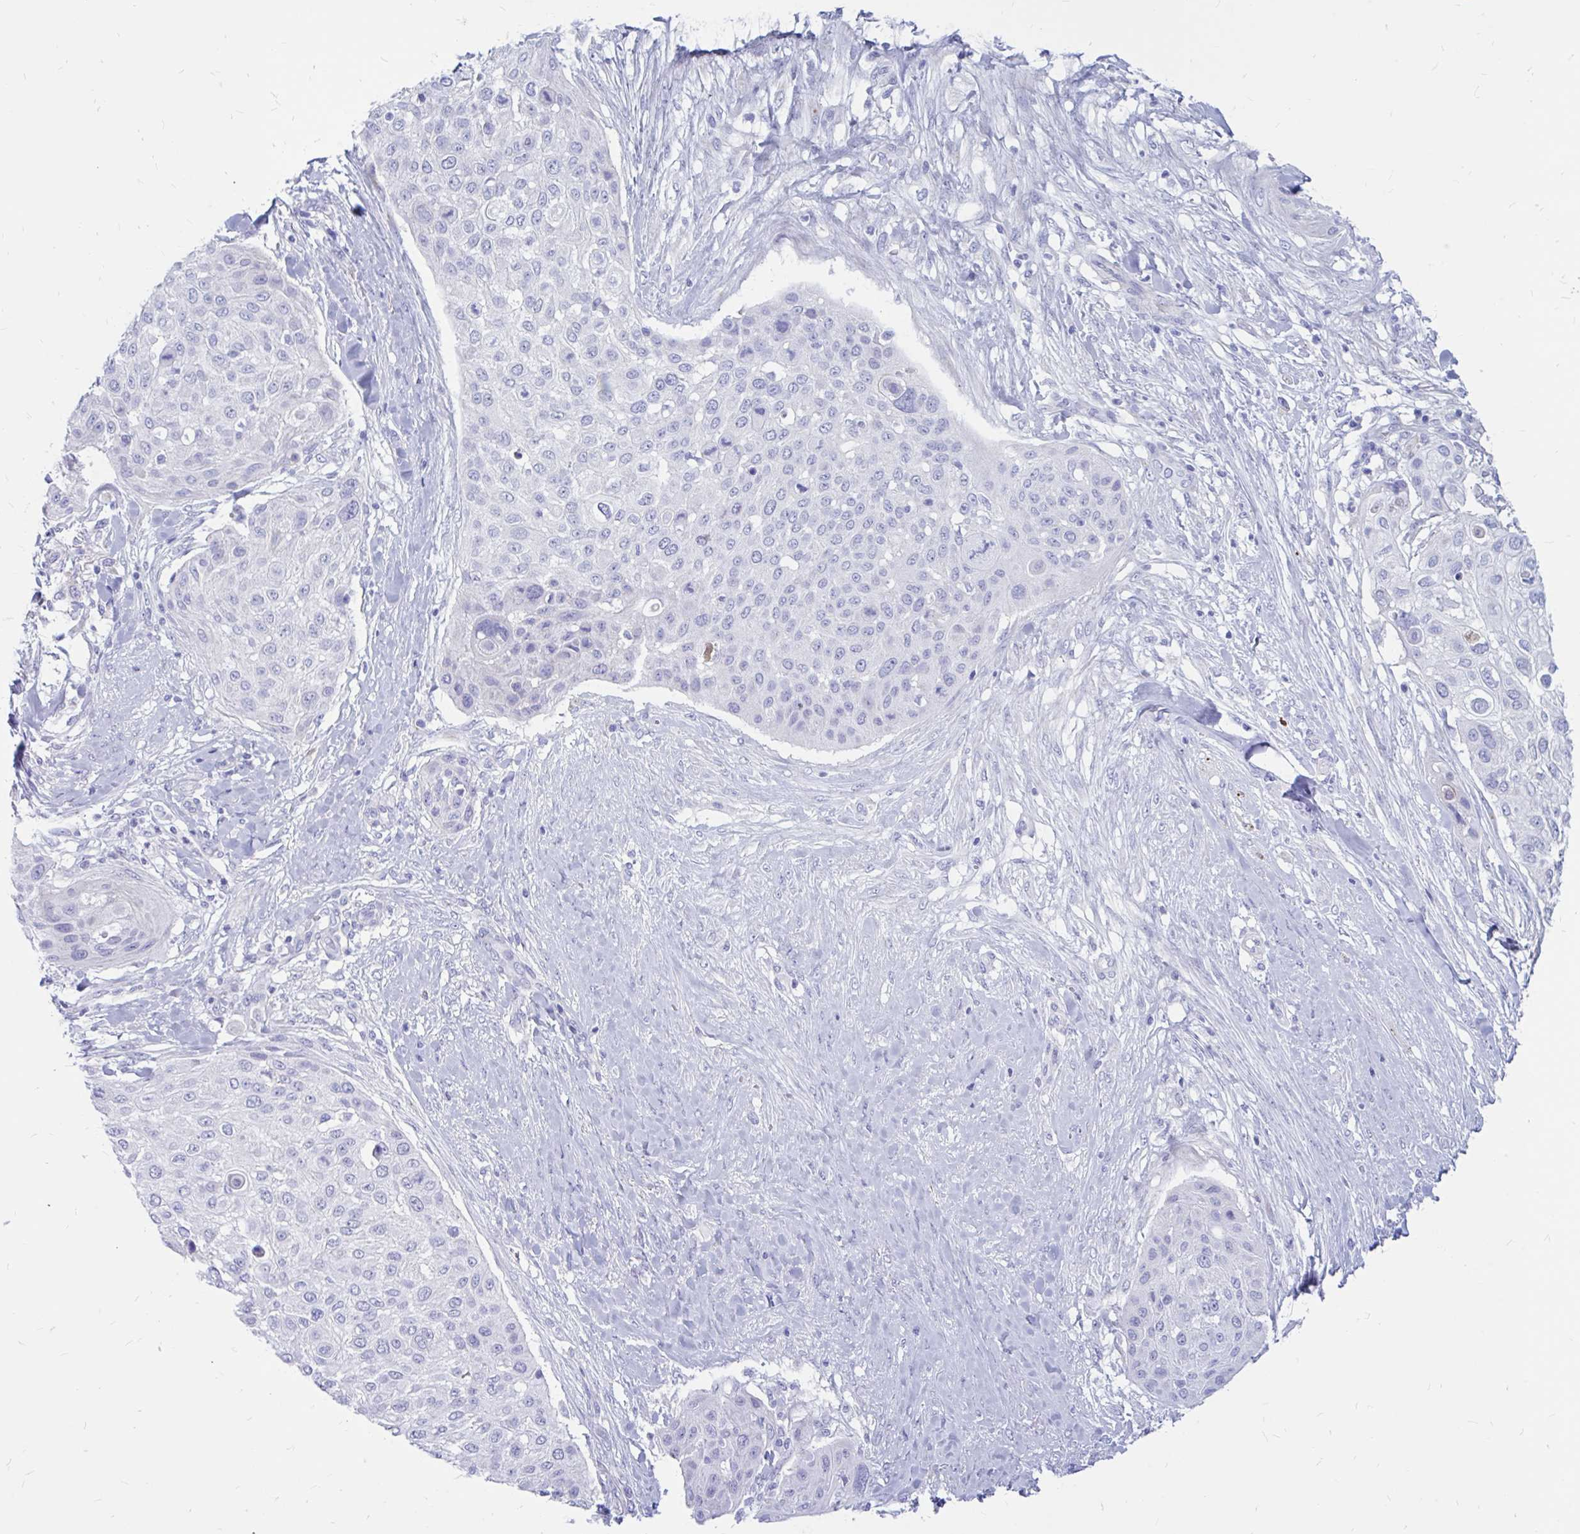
{"staining": {"intensity": "negative", "quantity": "none", "location": "none"}, "tissue": "skin cancer", "cell_type": "Tumor cells", "image_type": "cancer", "snomed": [{"axis": "morphology", "description": "Squamous cell carcinoma, NOS"}, {"axis": "topography", "description": "Skin"}], "caption": "Human skin squamous cell carcinoma stained for a protein using IHC reveals no staining in tumor cells.", "gene": "IGSF5", "patient": {"sex": "female", "age": 87}}